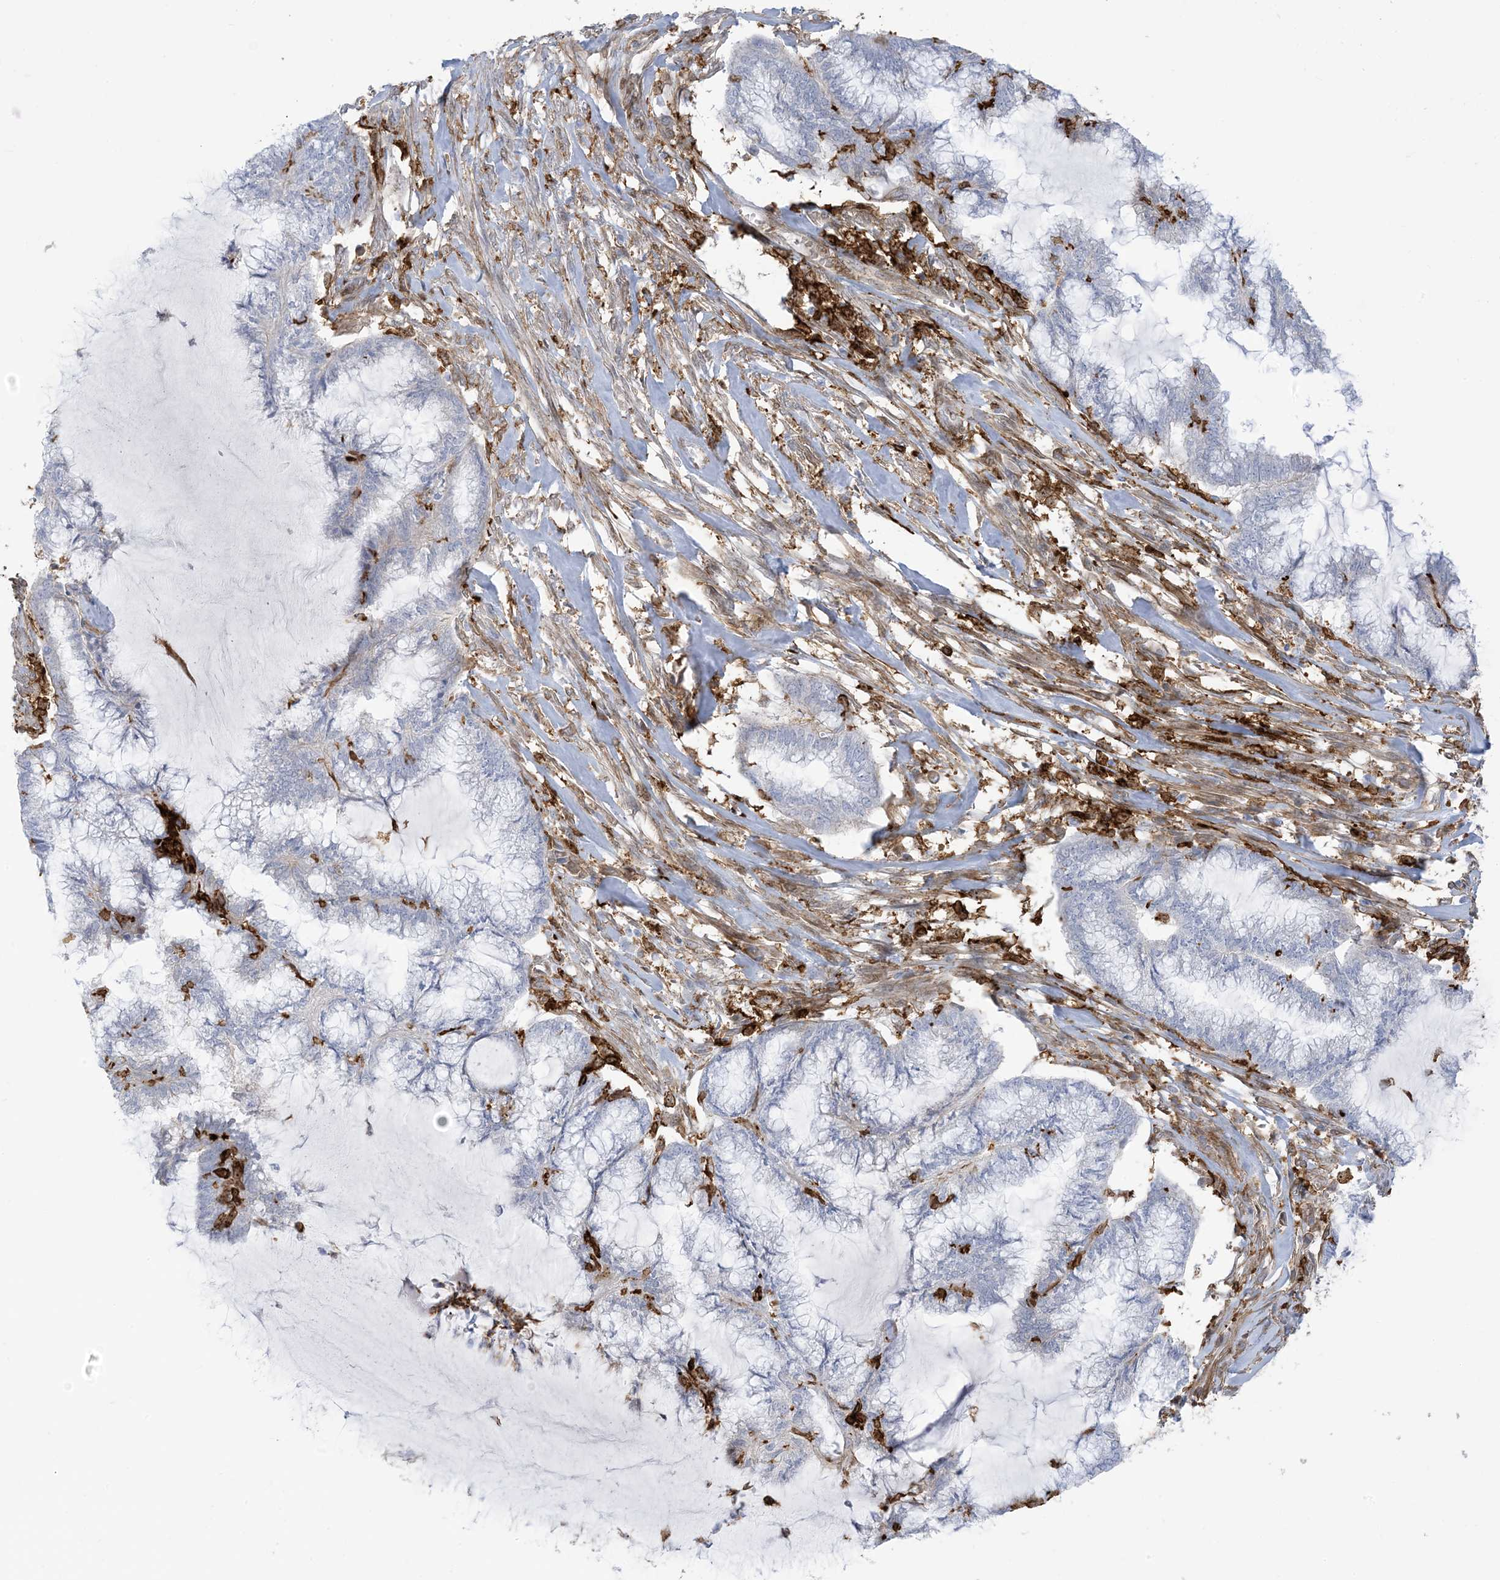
{"staining": {"intensity": "negative", "quantity": "none", "location": "none"}, "tissue": "endometrial cancer", "cell_type": "Tumor cells", "image_type": "cancer", "snomed": [{"axis": "morphology", "description": "Adenocarcinoma, NOS"}, {"axis": "topography", "description": "Endometrium"}], "caption": "Immunohistochemical staining of human endometrial cancer (adenocarcinoma) shows no significant expression in tumor cells. Nuclei are stained in blue.", "gene": "ICMT", "patient": {"sex": "female", "age": 86}}